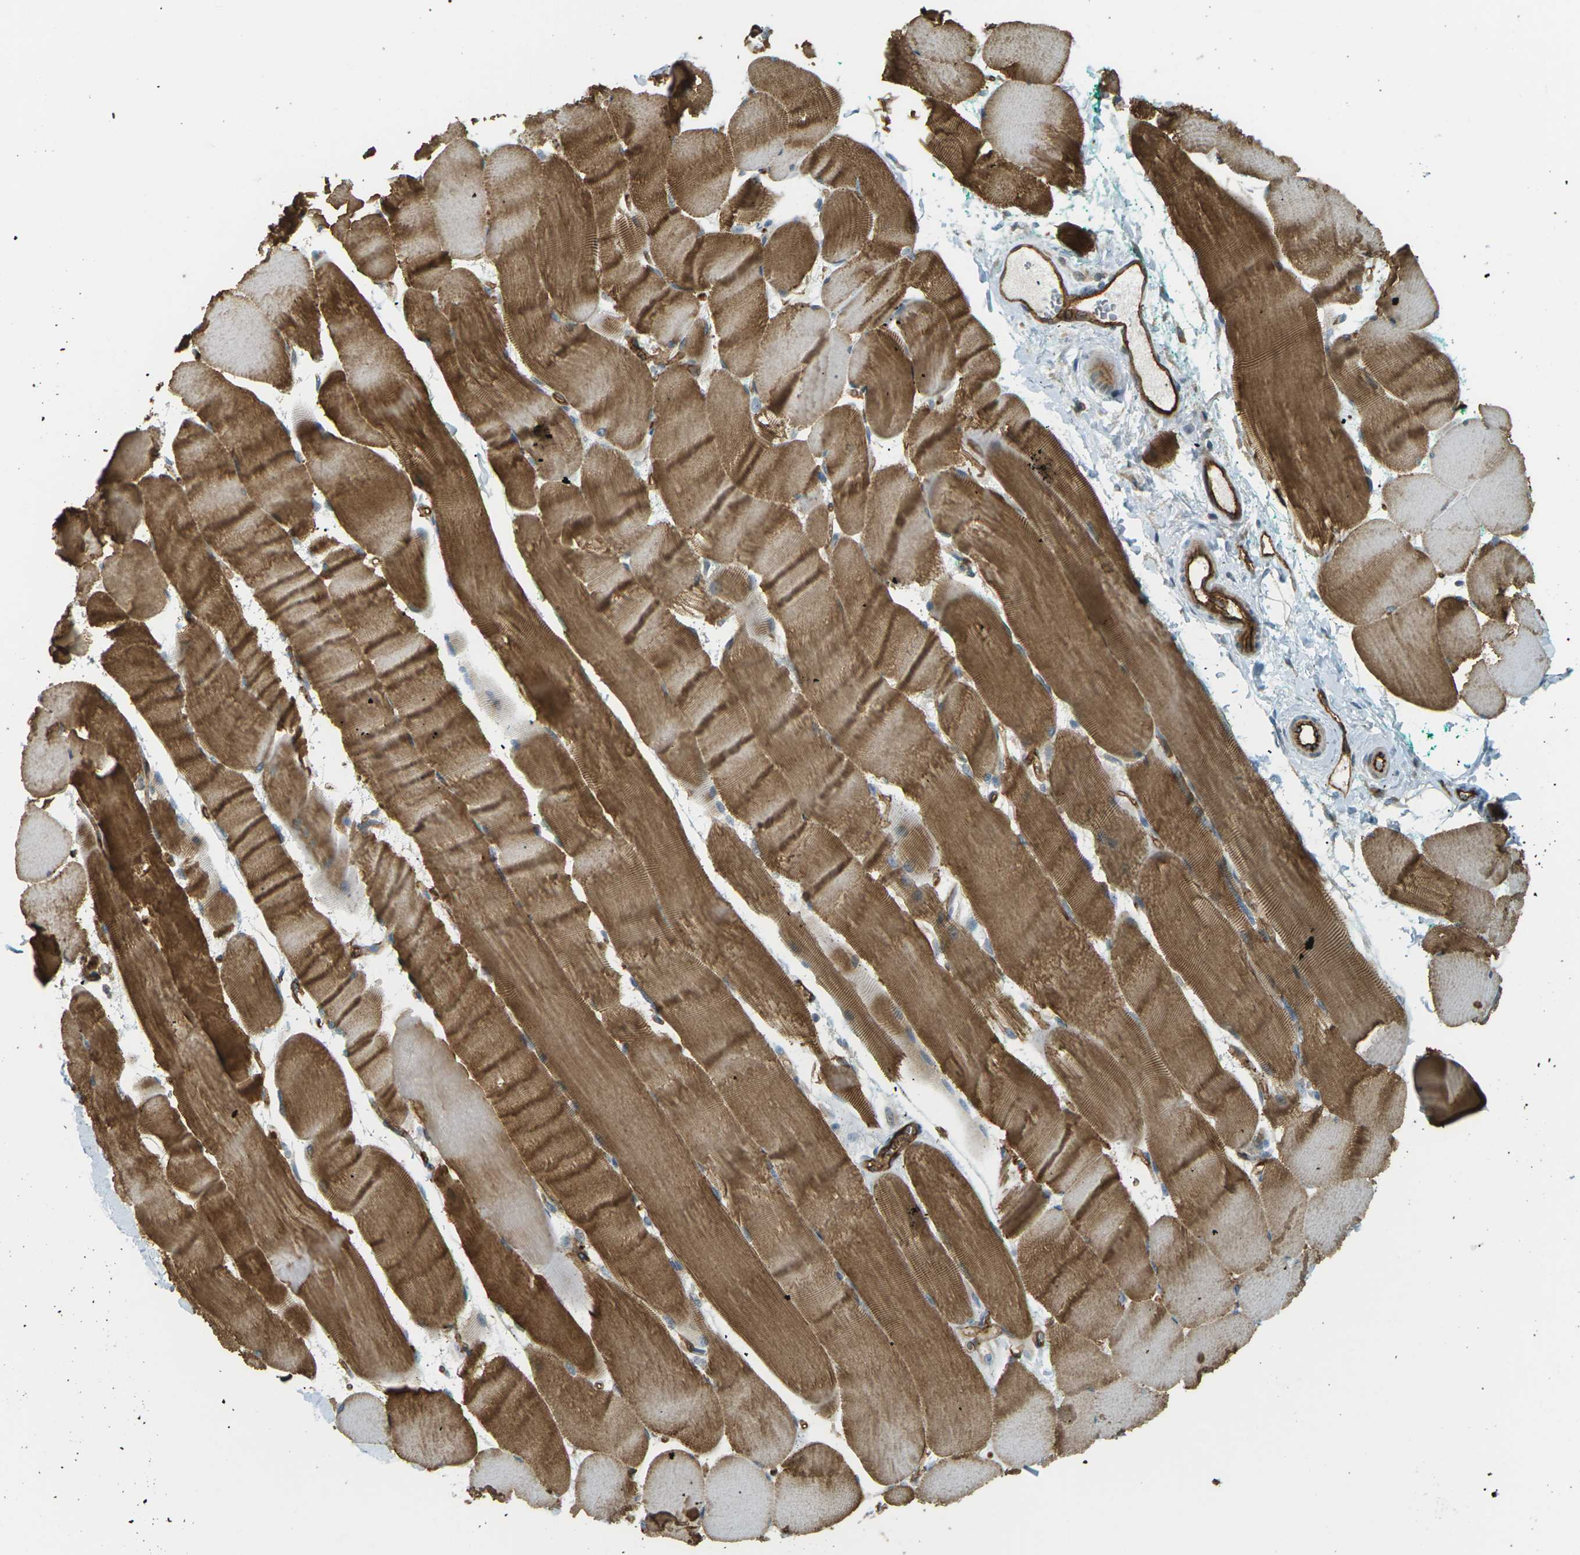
{"staining": {"intensity": "moderate", "quantity": ">75%", "location": "cytoplasmic/membranous"}, "tissue": "skeletal muscle", "cell_type": "Myocytes", "image_type": "normal", "snomed": [{"axis": "morphology", "description": "Normal tissue, NOS"}, {"axis": "morphology", "description": "Squamous cell carcinoma, NOS"}, {"axis": "topography", "description": "Skeletal muscle"}], "caption": "The immunohistochemical stain shows moderate cytoplasmic/membranous staining in myocytes of normal skeletal muscle.", "gene": "S1PR1", "patient": {"sex": "male", "age": 51}}